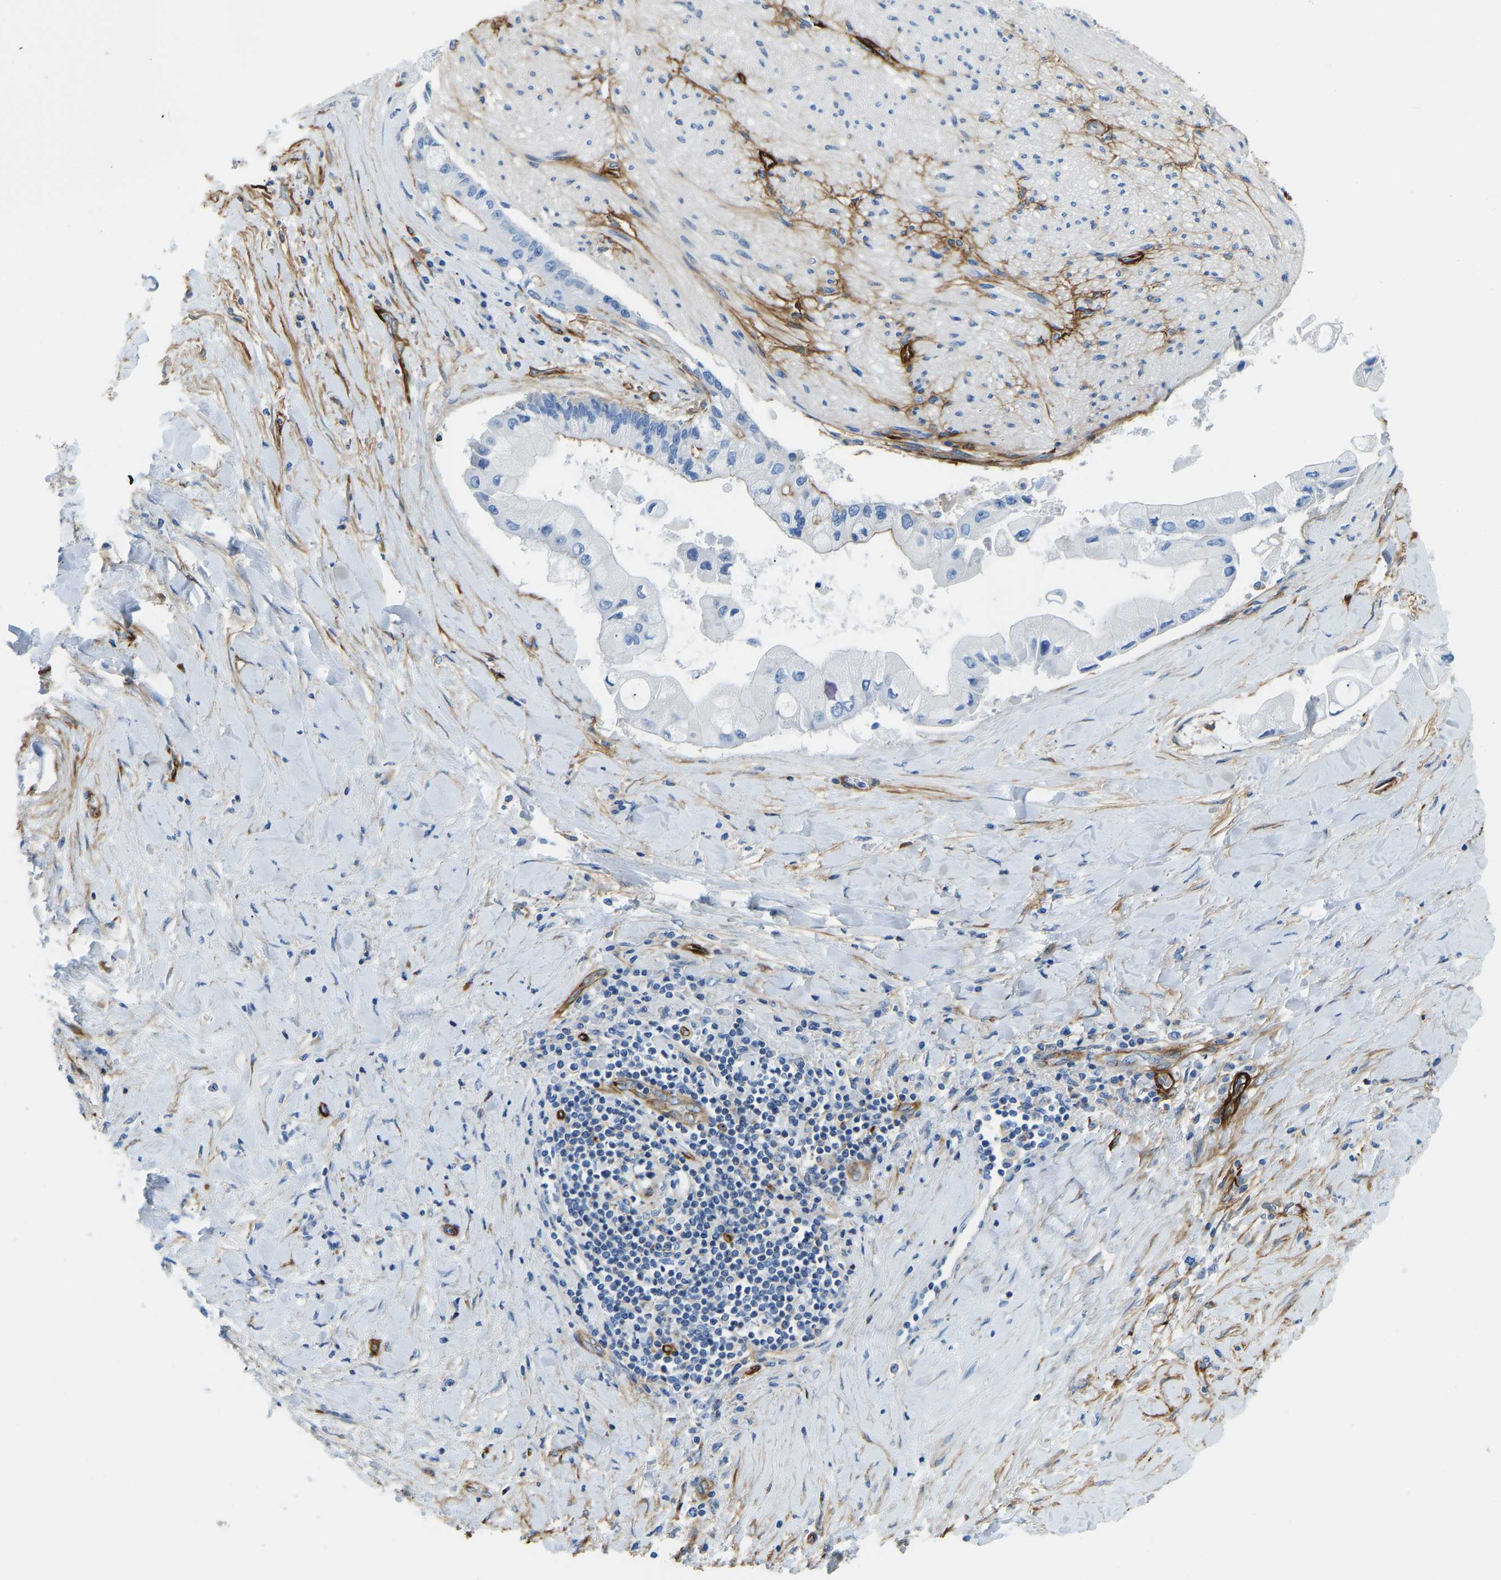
{"staining": {"intensity": "moderate", "quantity": "<25%", "location": "cytoplasmic/membranous"}, "tissue": "liver cancer", "cell_type": "Tumor cells", "image_type": "cancer", "snomed": [{"axis": "morphology", "description": "Cholangiocarcinoma"}, {"axis": "topography", "description": "Liver"}], "caption": "Tumor cells demonstrate low levels of moderate cytoplasmic/membranous staining in about <25% of cells in human cholangiocarcinoma (liver).", "gene": "COL15A1", "patient": {"sex": "male", "age": 50}}